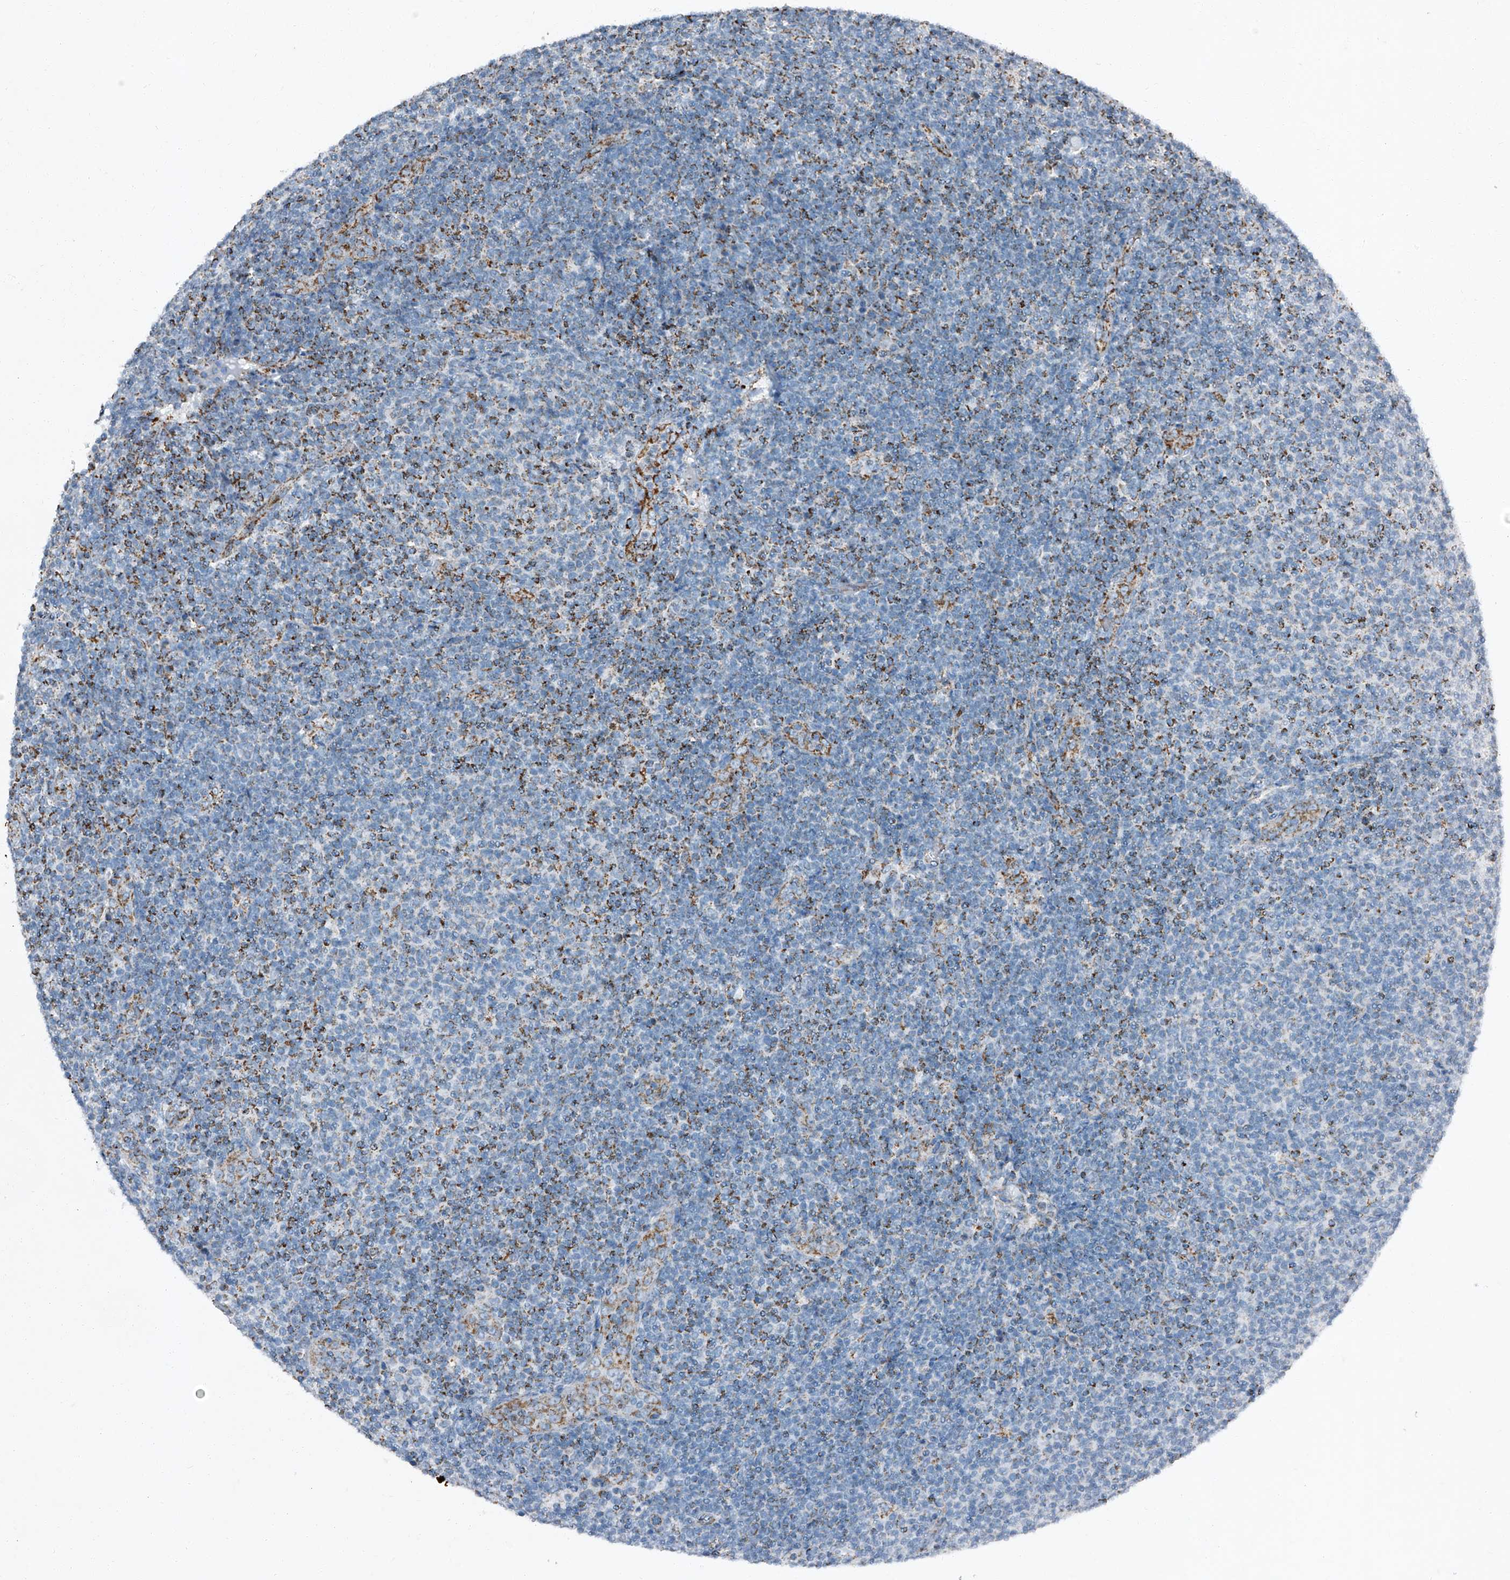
{"staining": {"intensity": "moderate", "quantity": "<25%", "location": "cytoplasmic/membranous"}, "tissue": "lymphoma", "cell_type": "Tumor cells", "image_type": "cancer", "snomed": [{"axis": "morphology", "description": "Malignant lymphoma, non-Hodgkin's type, Low grade"}, {"axis": "topography", "description": "Lymph node"}], "caption": "IHC of lymphoma shows low levels of moderate cytoplasmic/membranous staining in approximately <25% of tumor cells.", "gene": "CHRNA7", "patient": {"sex": "male", "age": 66}}